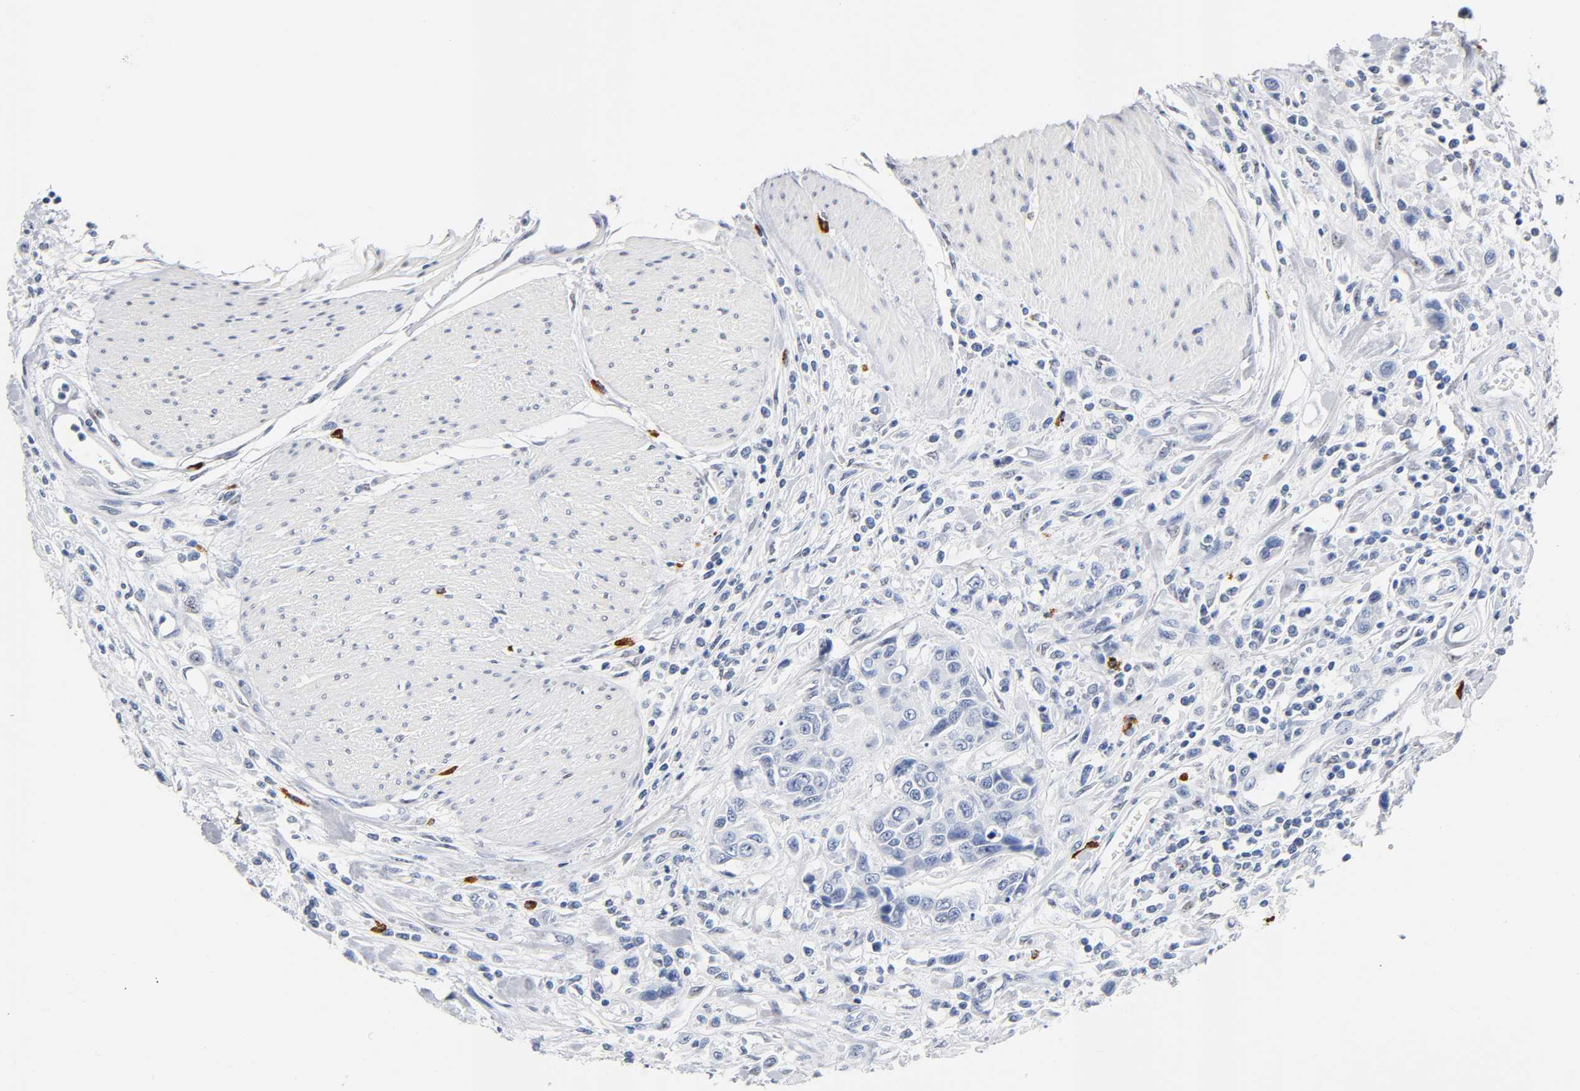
{"staining": {"intensity": "negative", "quantity": "none", "location": "none"}, "tissue": "urothelial cancer", "cell_type": "Tumor cells", "image_type": "cancer", "snomed": [{"axis": "morphology", "description": "Urothelial carcinoma, High grade"}, {"axis": "topography", "description": "Urinary bladder"}], "caption": "Immunohistochemistry image of human urothelial cancer stained for a protein (brown), which exhibits no positivity in tumor cells.", "gene": "NAB2", "patient": {"sex": "male", "age": 50}}